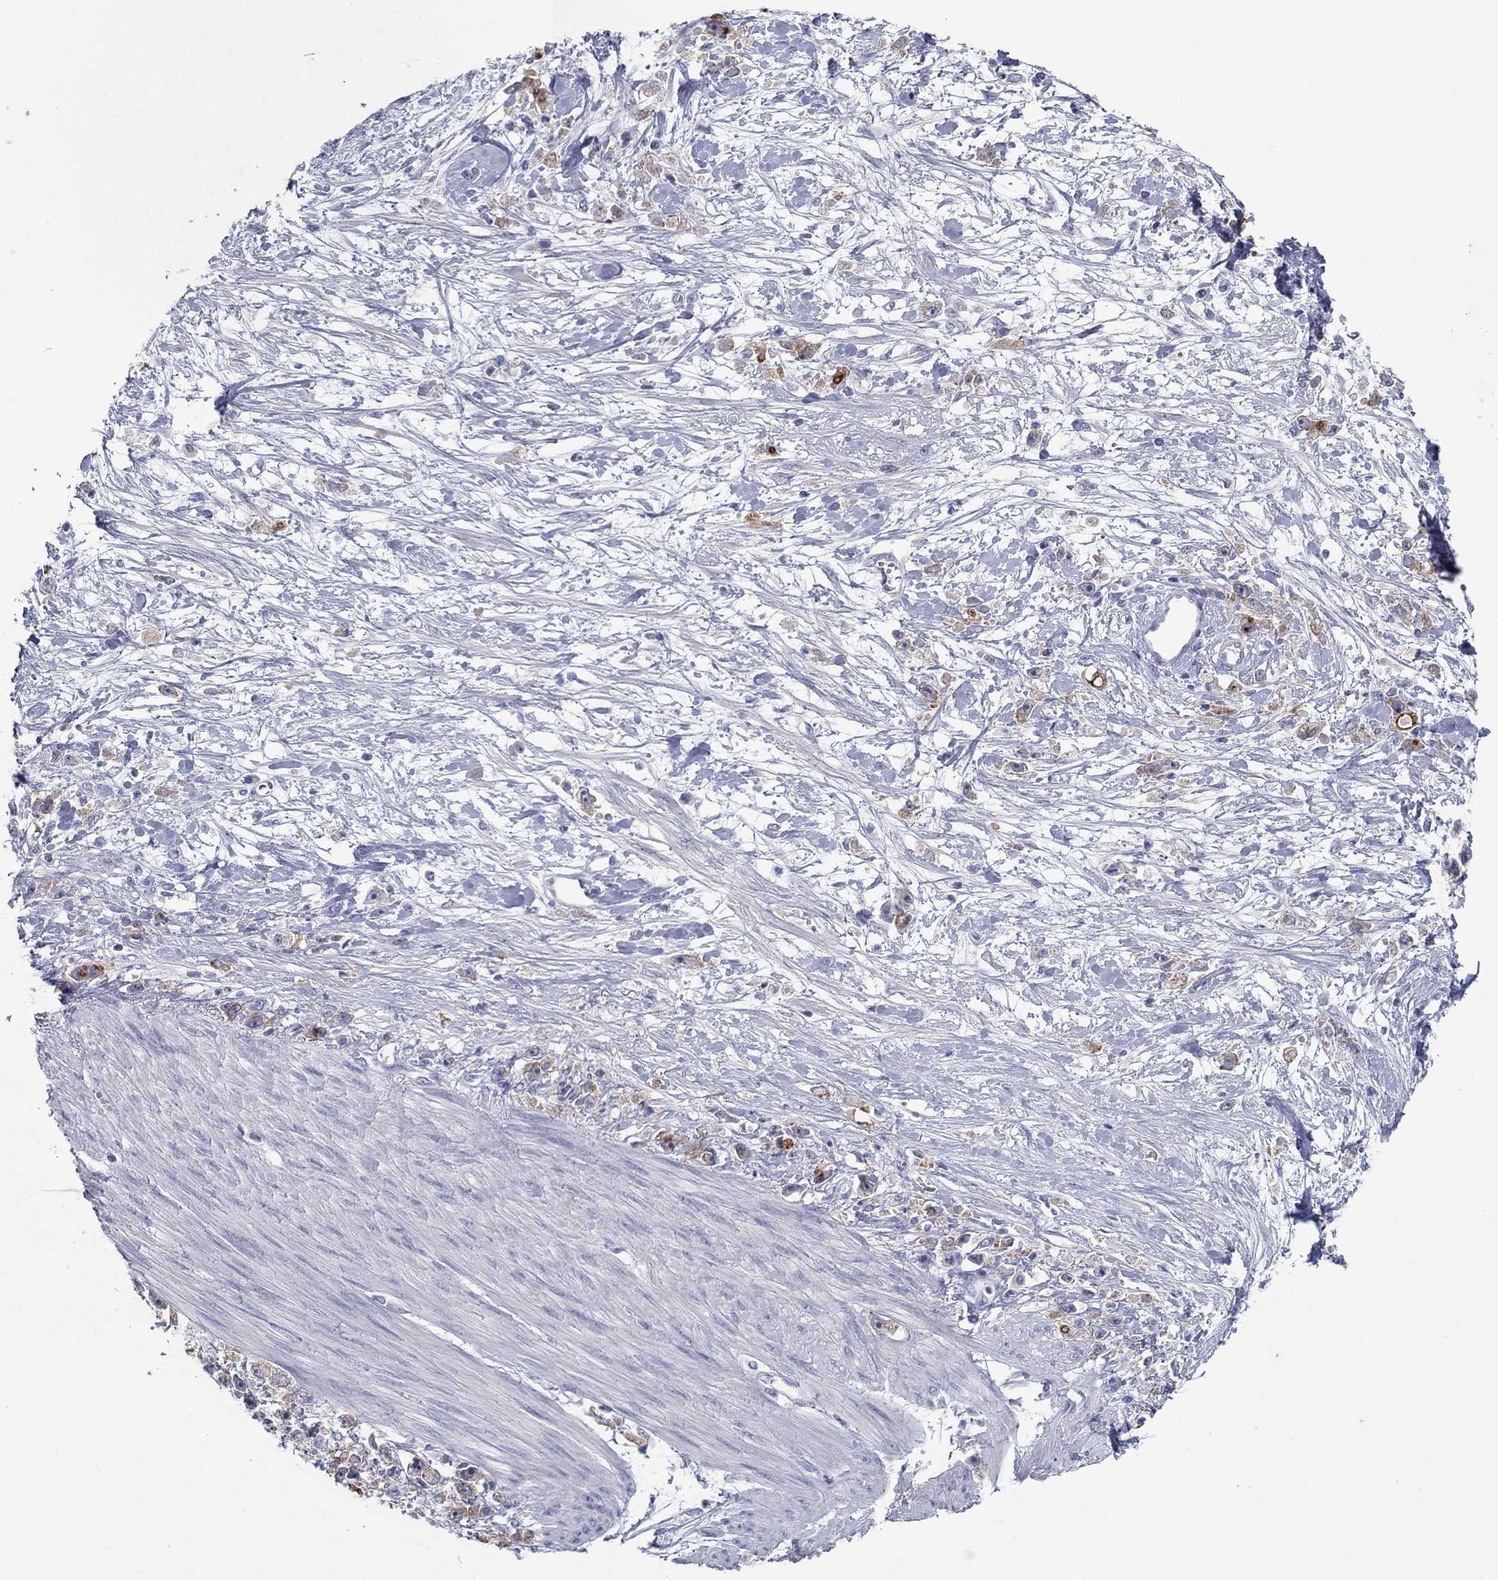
{"staining": {"intensity": "strong", "quantity": "<25%", "location": "cytoplasmic/membranous"}, "tissue": "stomach cancer", "cell_type": "Tumor cells", "image_type": "cancer", "snomed": [{"axis": "morphology", "description": "Adenocarcinoma, NOS"}, {"axis": "topography", "description": "Stomach"}], "caption": "The micrograph exhibits a brown stain indicating the presence of a protein in the cytoplasmic/membranous of tumor cells in stomach cancer. Nuclei are stained in blue.", "gene": "PLS1", "patient": {"sex": "female", "age": 59}}